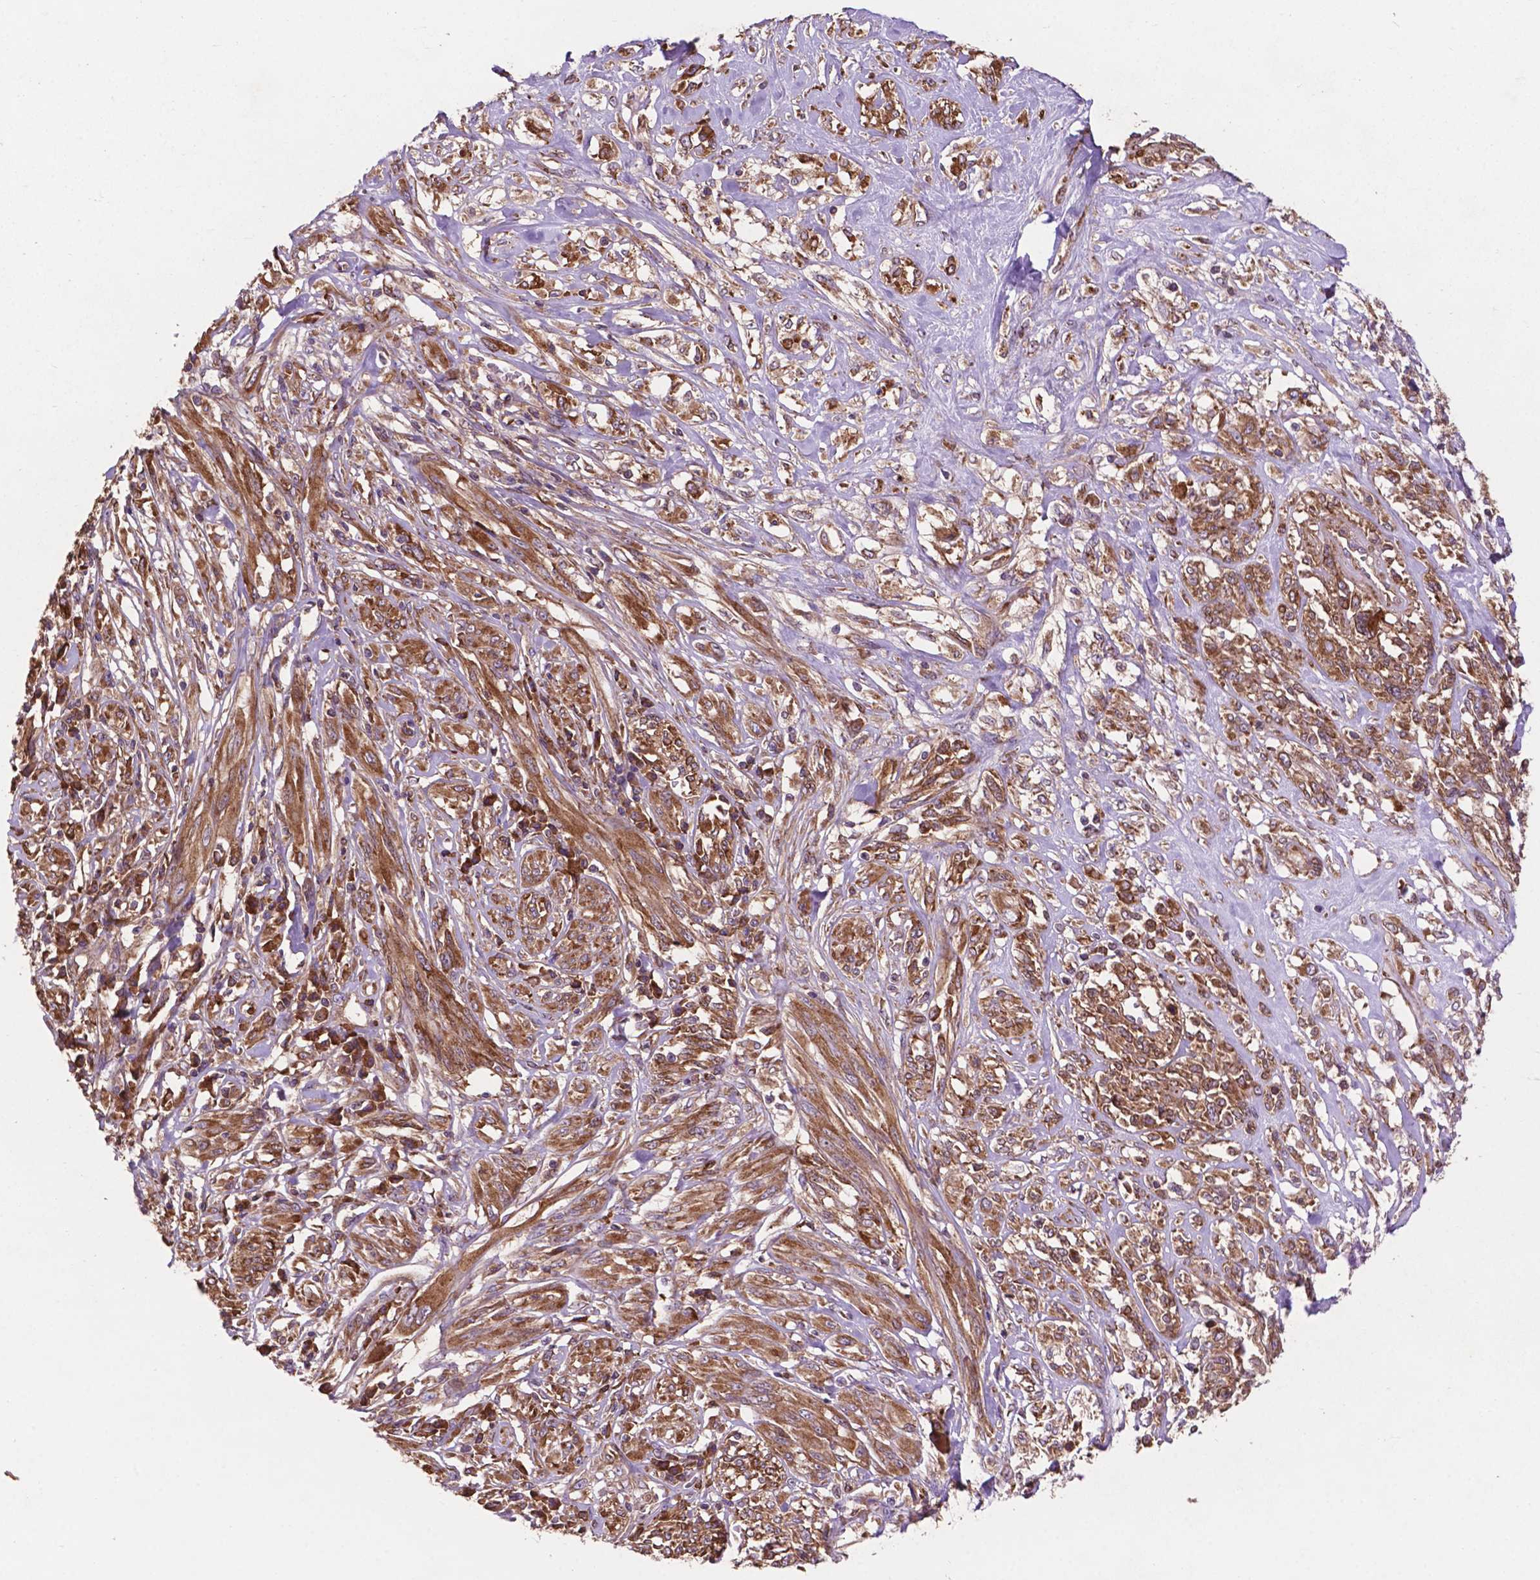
{"staining": {"intensity": "moderate", "quantity": ">75%", "location": "cytoplasmic/membranous"}, "tissue": "melanoma", "cell_type": "Tumor cells", "image_type": "cancer", "snomed": [{"axis": "morphology", "description": "Malignant melanoma, NOS"}, {"axis": "topography", "description": "Skin"}], "caption": "Immunohistochemistry (DAB (3,3'-diaminobenzidine)) staining of human melanoma displays moderate cytoplasmic/membranous protein positivity in approximately >75% of tumor cells. (DAB IHC with brightfield microscopy, high magnification).", "gene": "CCDC71L", "patient": {"sex": "female", "age": 91}}